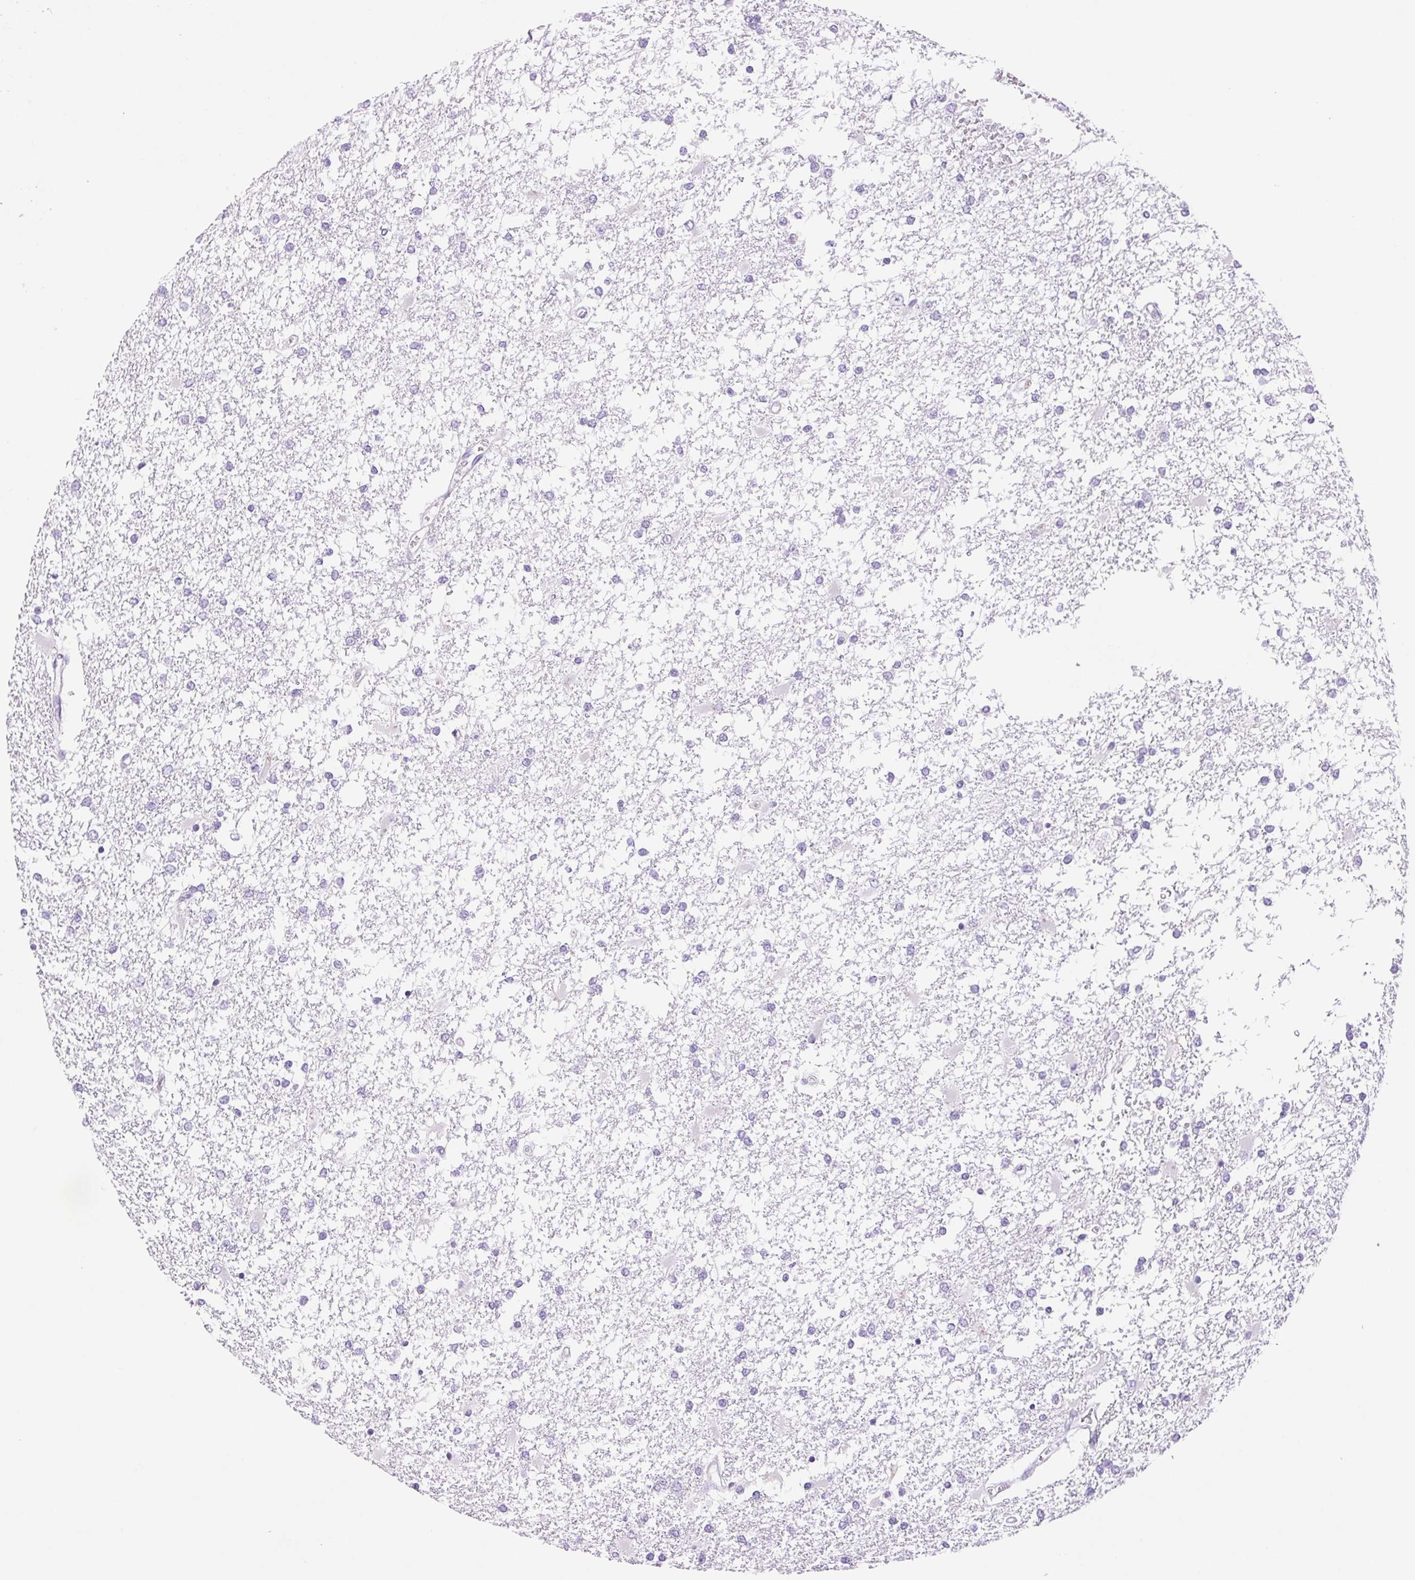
{"staining": {"intensity": "negative", "quantity": "none", "location": "none"}, "tissue": "glioma", "cell_type": "Tumor cells", "image_type": "cancer", "snomed": [{"axis": "morphology", "description": "Glioma, malignant, High grade"}, {"axis": "topography", "description": "Cerebral cortex"}], "caption": "High magnification brightfield microscopy of high-grade glioma (malignant) stained with DAB (3,3'-diaminobenzidine) (brown) and counterstained with hematoxylin (blue): tumor cells show no significant positivity. The staining is performed using DAB brown chromogen with nuclei counter-stained in using hematoxylin.", "gene": "SERPINB3", "patient": {"sex": "male", "age": 79}}